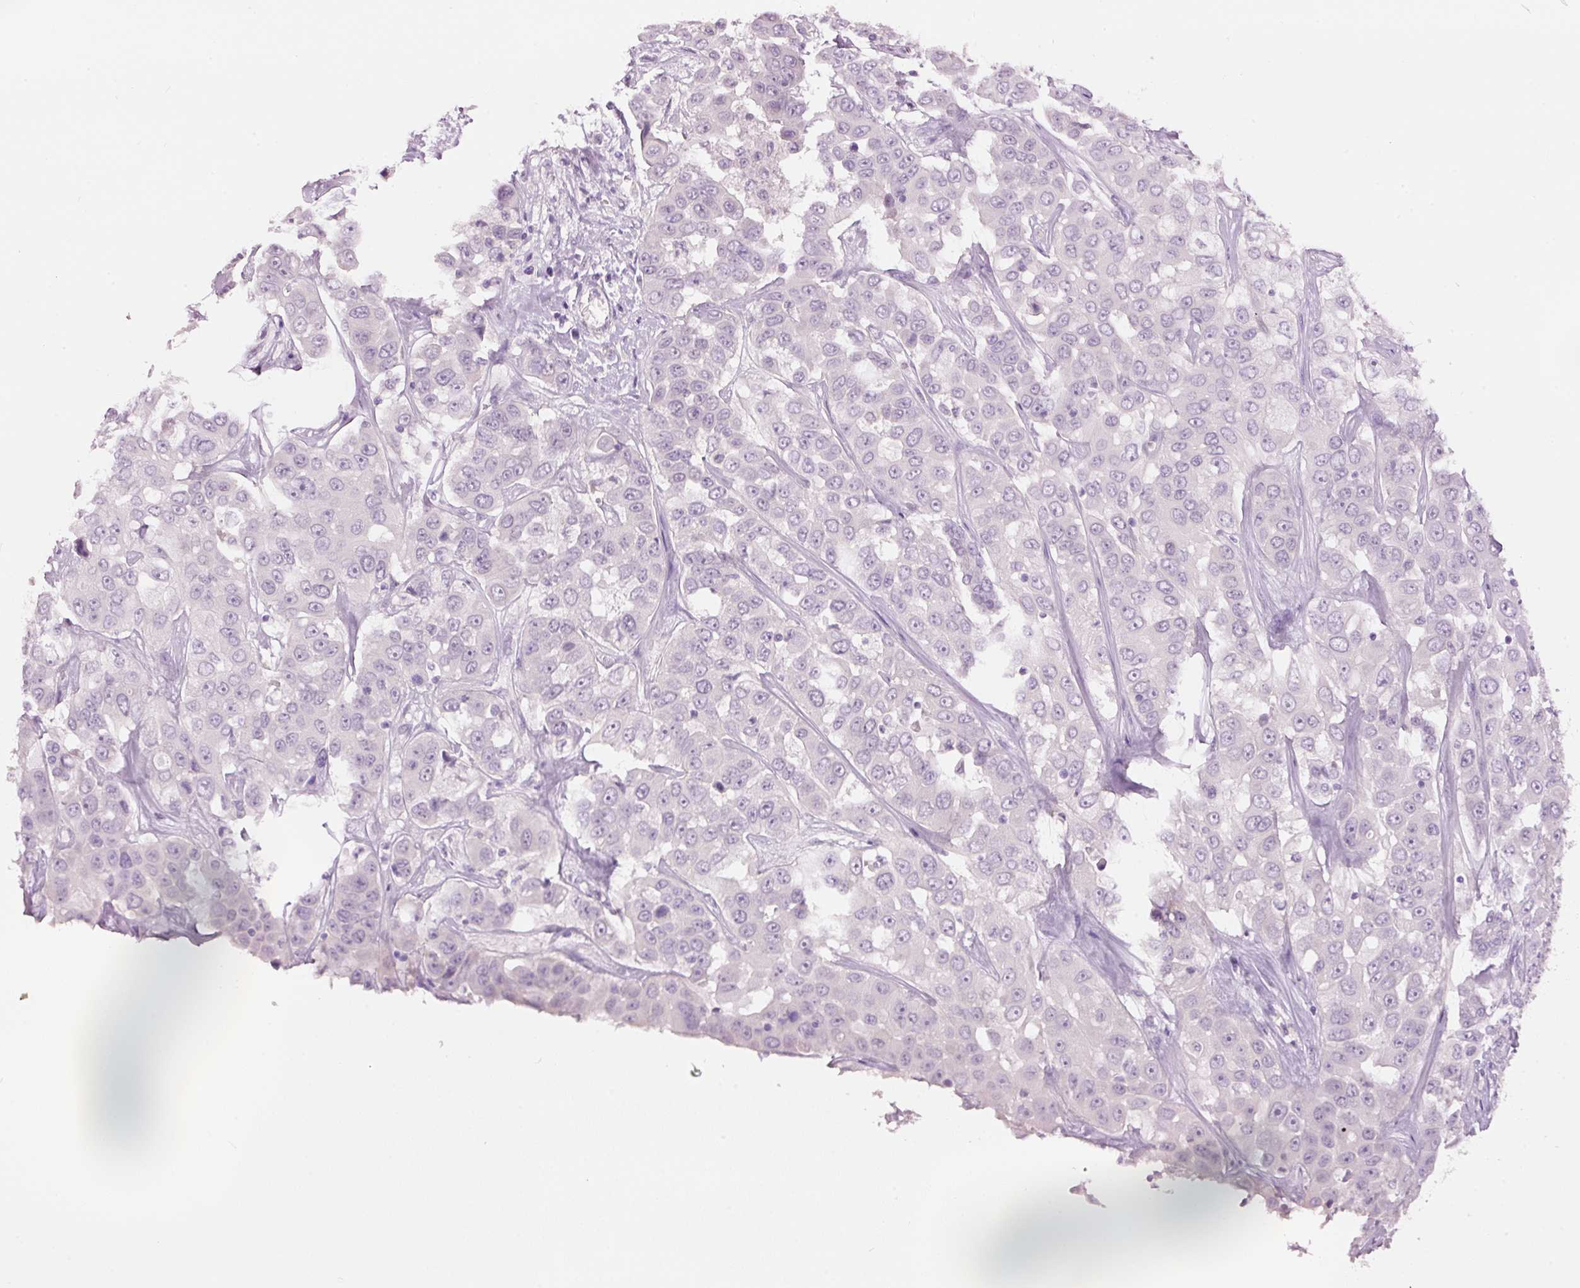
{"staining": {"intensity": "negative", "quantity": "none", "location": "none"}, "tissue": "liver cancer", "cell_type": "Tumor cells", "image_type": "cancer", "snomed": [{"axis": "morphology", "description": "Cholangiocarcinoma"}, {"axis": "topography", "description": "Liver"}], "caption": "DAB immunohistochemical staining of liver cancer reveals no significant expression in tumor cells.", "gene": "GCG", "patient": {"sex": "female", "age": 52}}